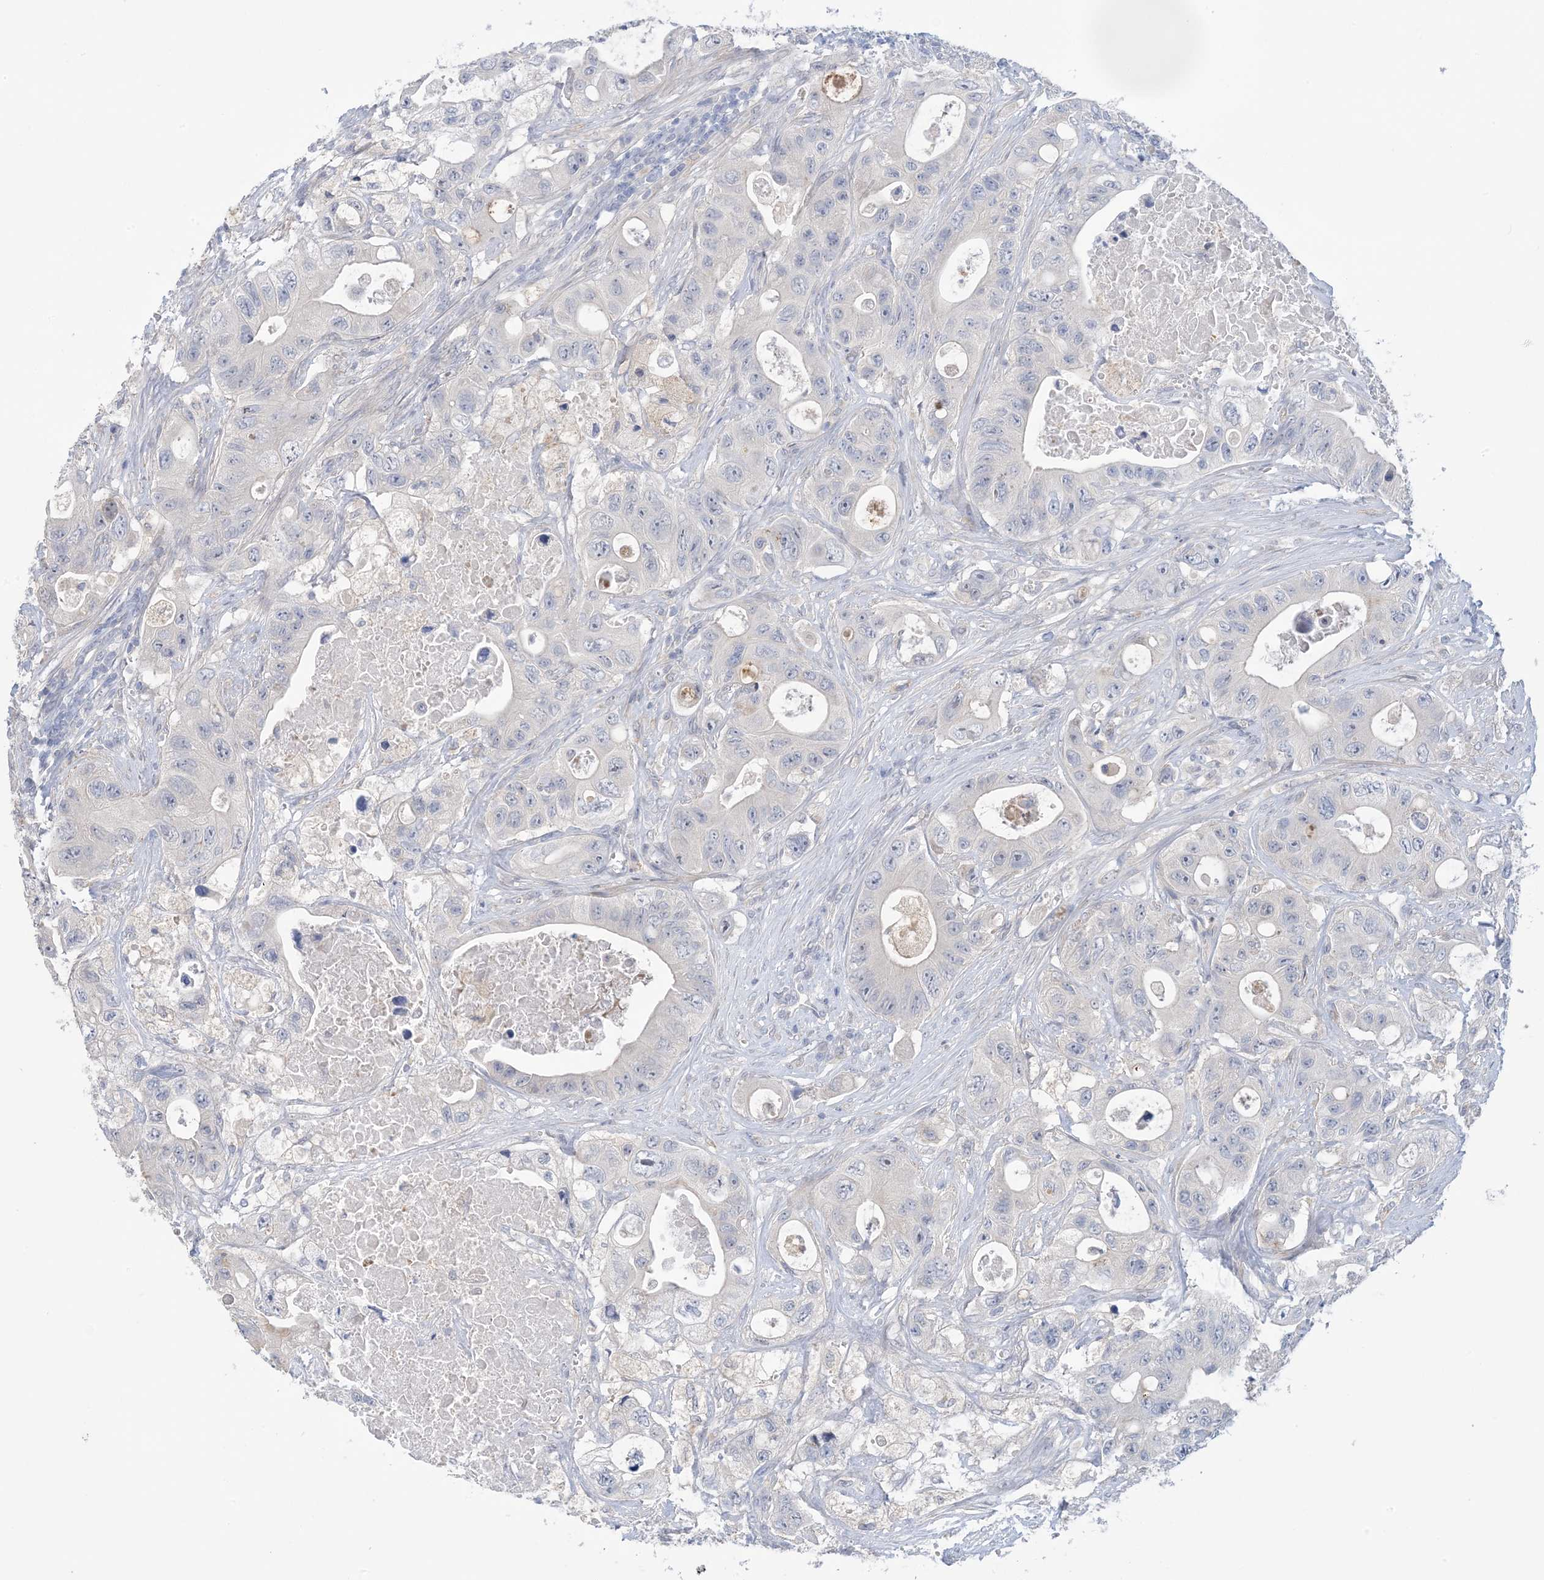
{"staining": {"intensity": "negative", "quantity": "none", "location": "none"}, "tissue": "colorectal cancer", "cell_type": "Tumor cells", "image_type": "cancer", "snomed": [{"axis": "morphology", "description": "Adenocarcinoma, NOS"}, {"axis": "topography", "description": "Colon"}], "caption": "DAB immunohistochemical staining of adenocarcinoma (colorectal) shows no significant staining in tumor cells.", "gene": "TTYH1", "patient": {"sex": "female", "age": 46}}